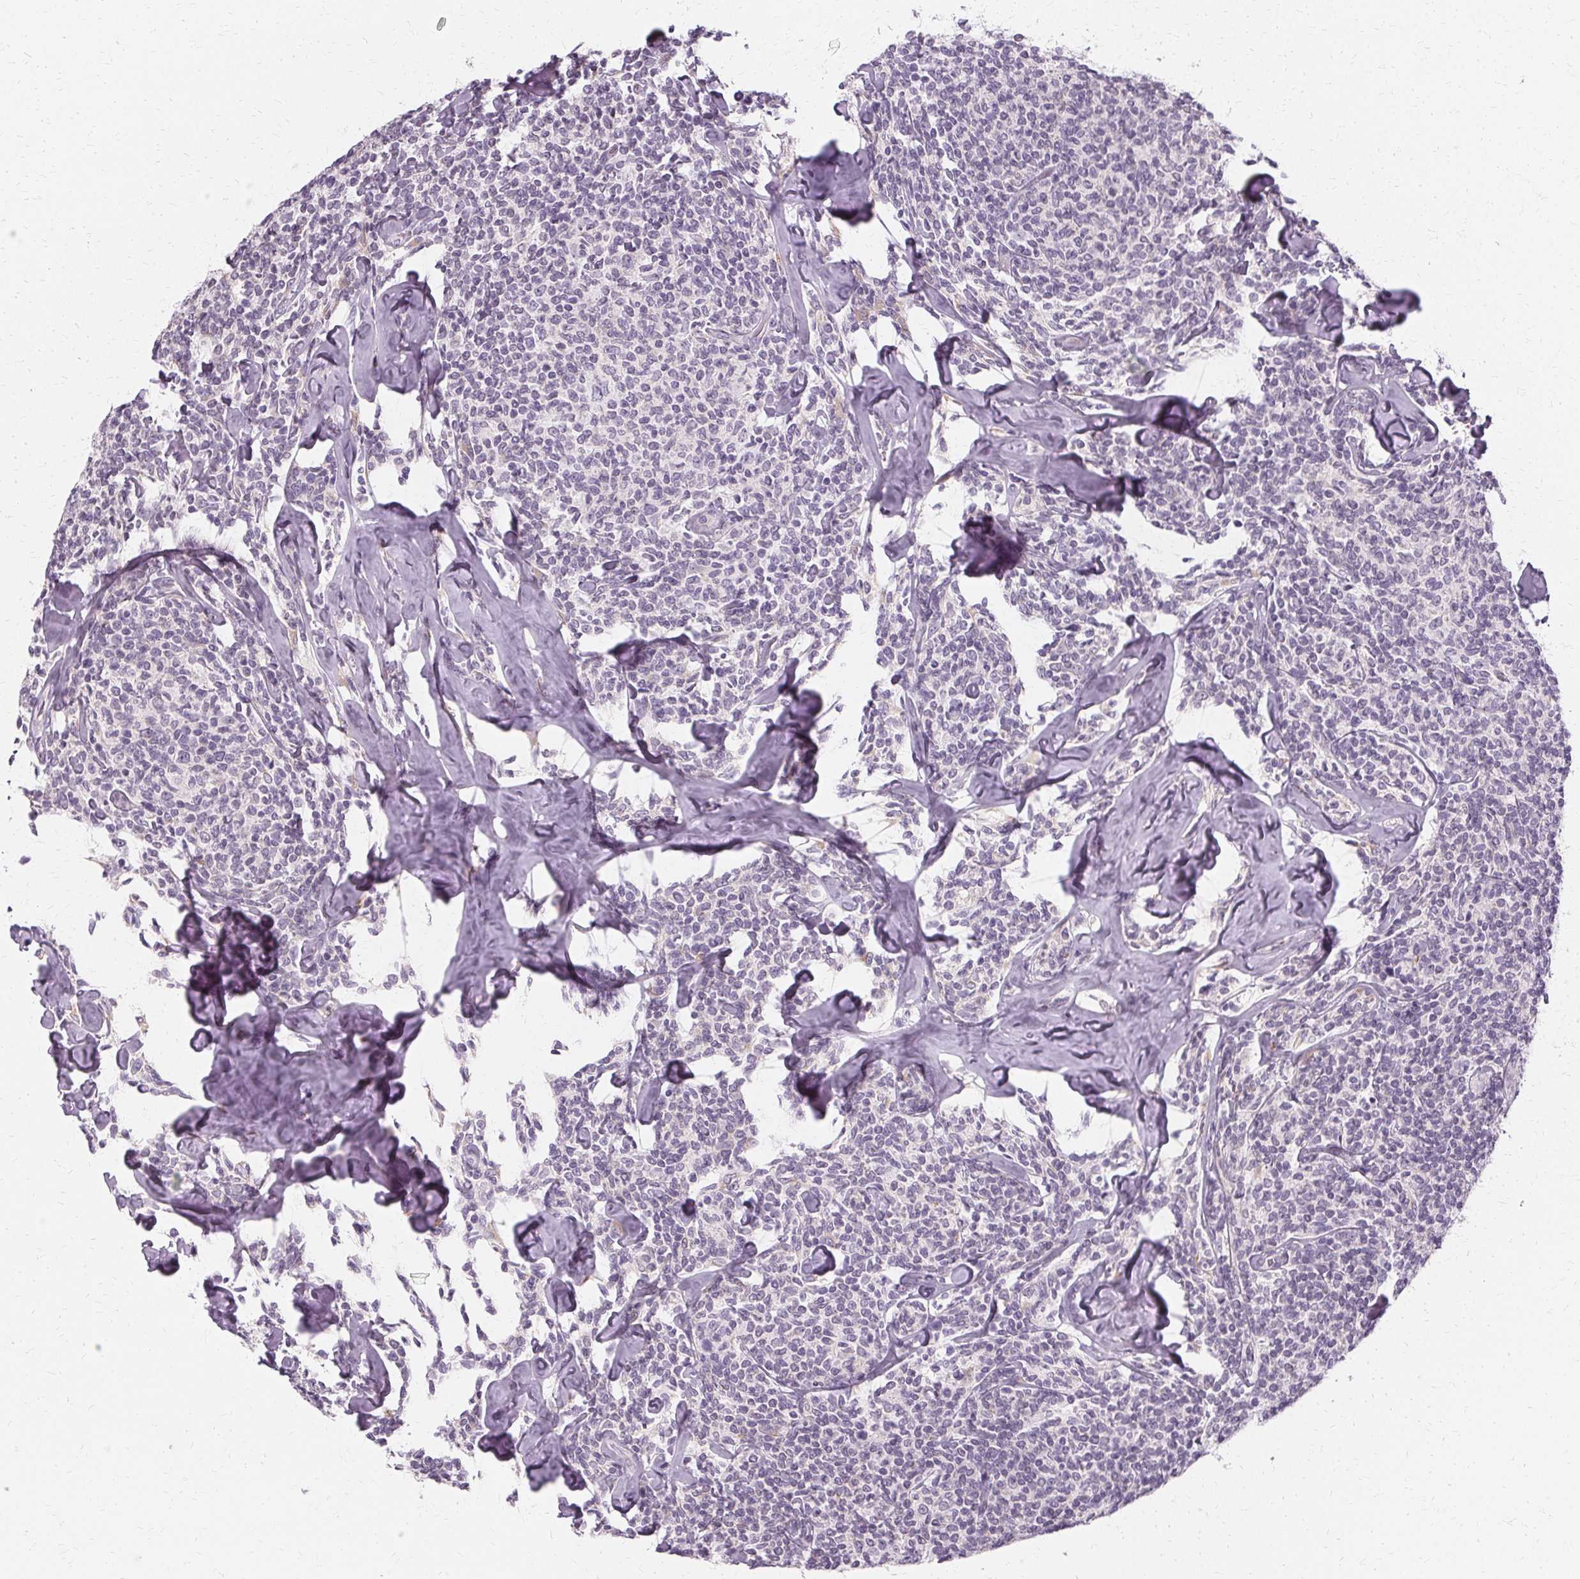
{"staining": {"intensity": "negative", "quantity": "none", "location": "none"}, "tissue": "lymphoma", "cell_type": "Tumor cells", "image_type": "cancer", "snomed": [{"axis": "morphology", "description": "Malignant lymphoma, non-Hodgkin's type, Low grade"}, {"axis": "topography", "description": "Lymph node"}], "caption": "The immunohistochemistry image has no significant staining in tumor cells of low-grade malignant lymphoma, non-Hodgkin's type tissue.", "gene": "FCRL3", "patient": {"sex": "female", "age": 56}}